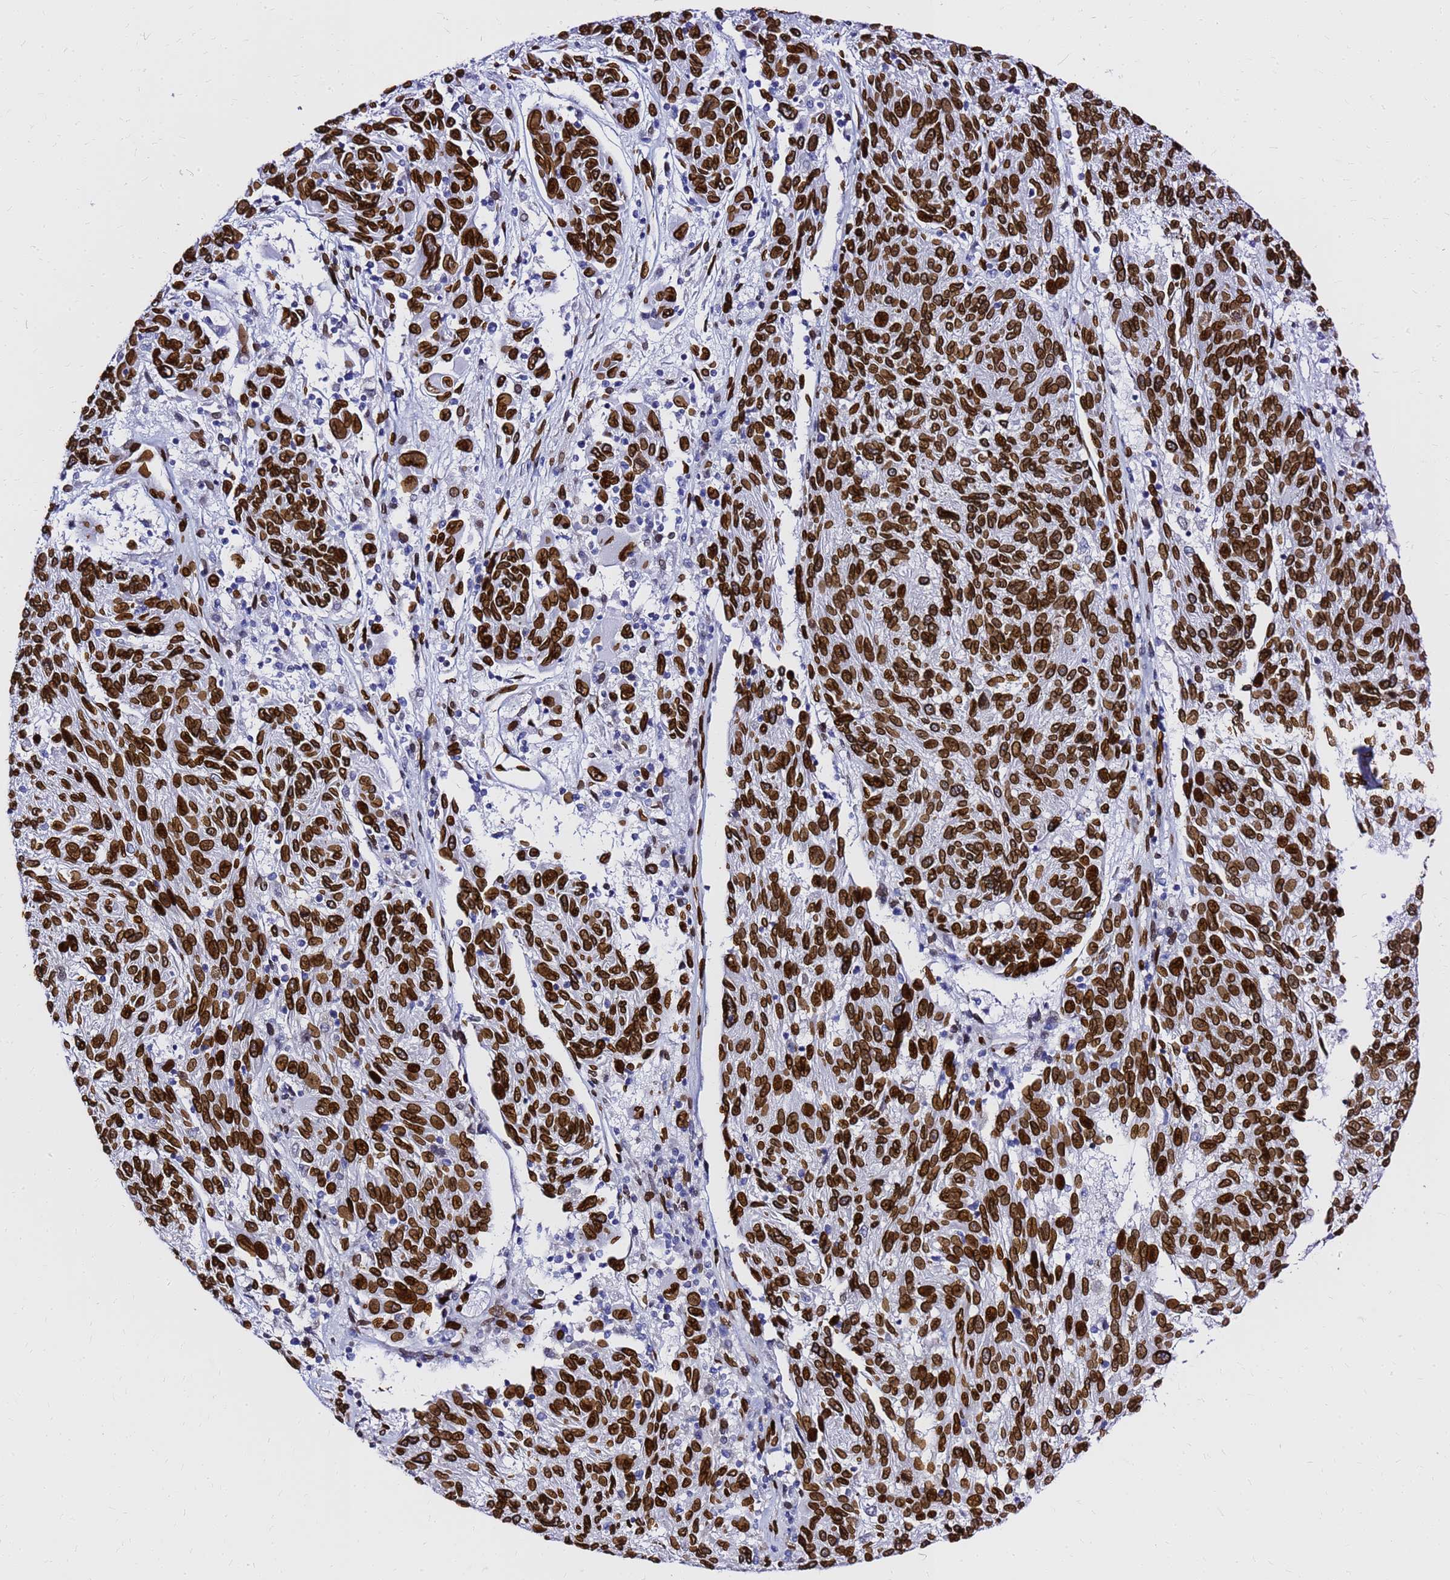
{"staining": {"intensity": "strong", "quantity": ">75%", "location": "cytoplasmic/membranous,nuclear"}, "tissue": "melanoma", "cell_type": "Tumor cells", "image_type": "cancer", "snomed": [{"axis": "morphology", "description": "Malignant melanoma, NOS"}, {"axis": "topography", "description": "Skin"}], "caption": "DAB immunohistochemical staining of human melanoma reveals strong cytoplasmic/membranous and nuclear protein expression in approximately >75% of tumor cells.", "gene": "C6orf141", "patient": {"sex": "male", "age": 53}}